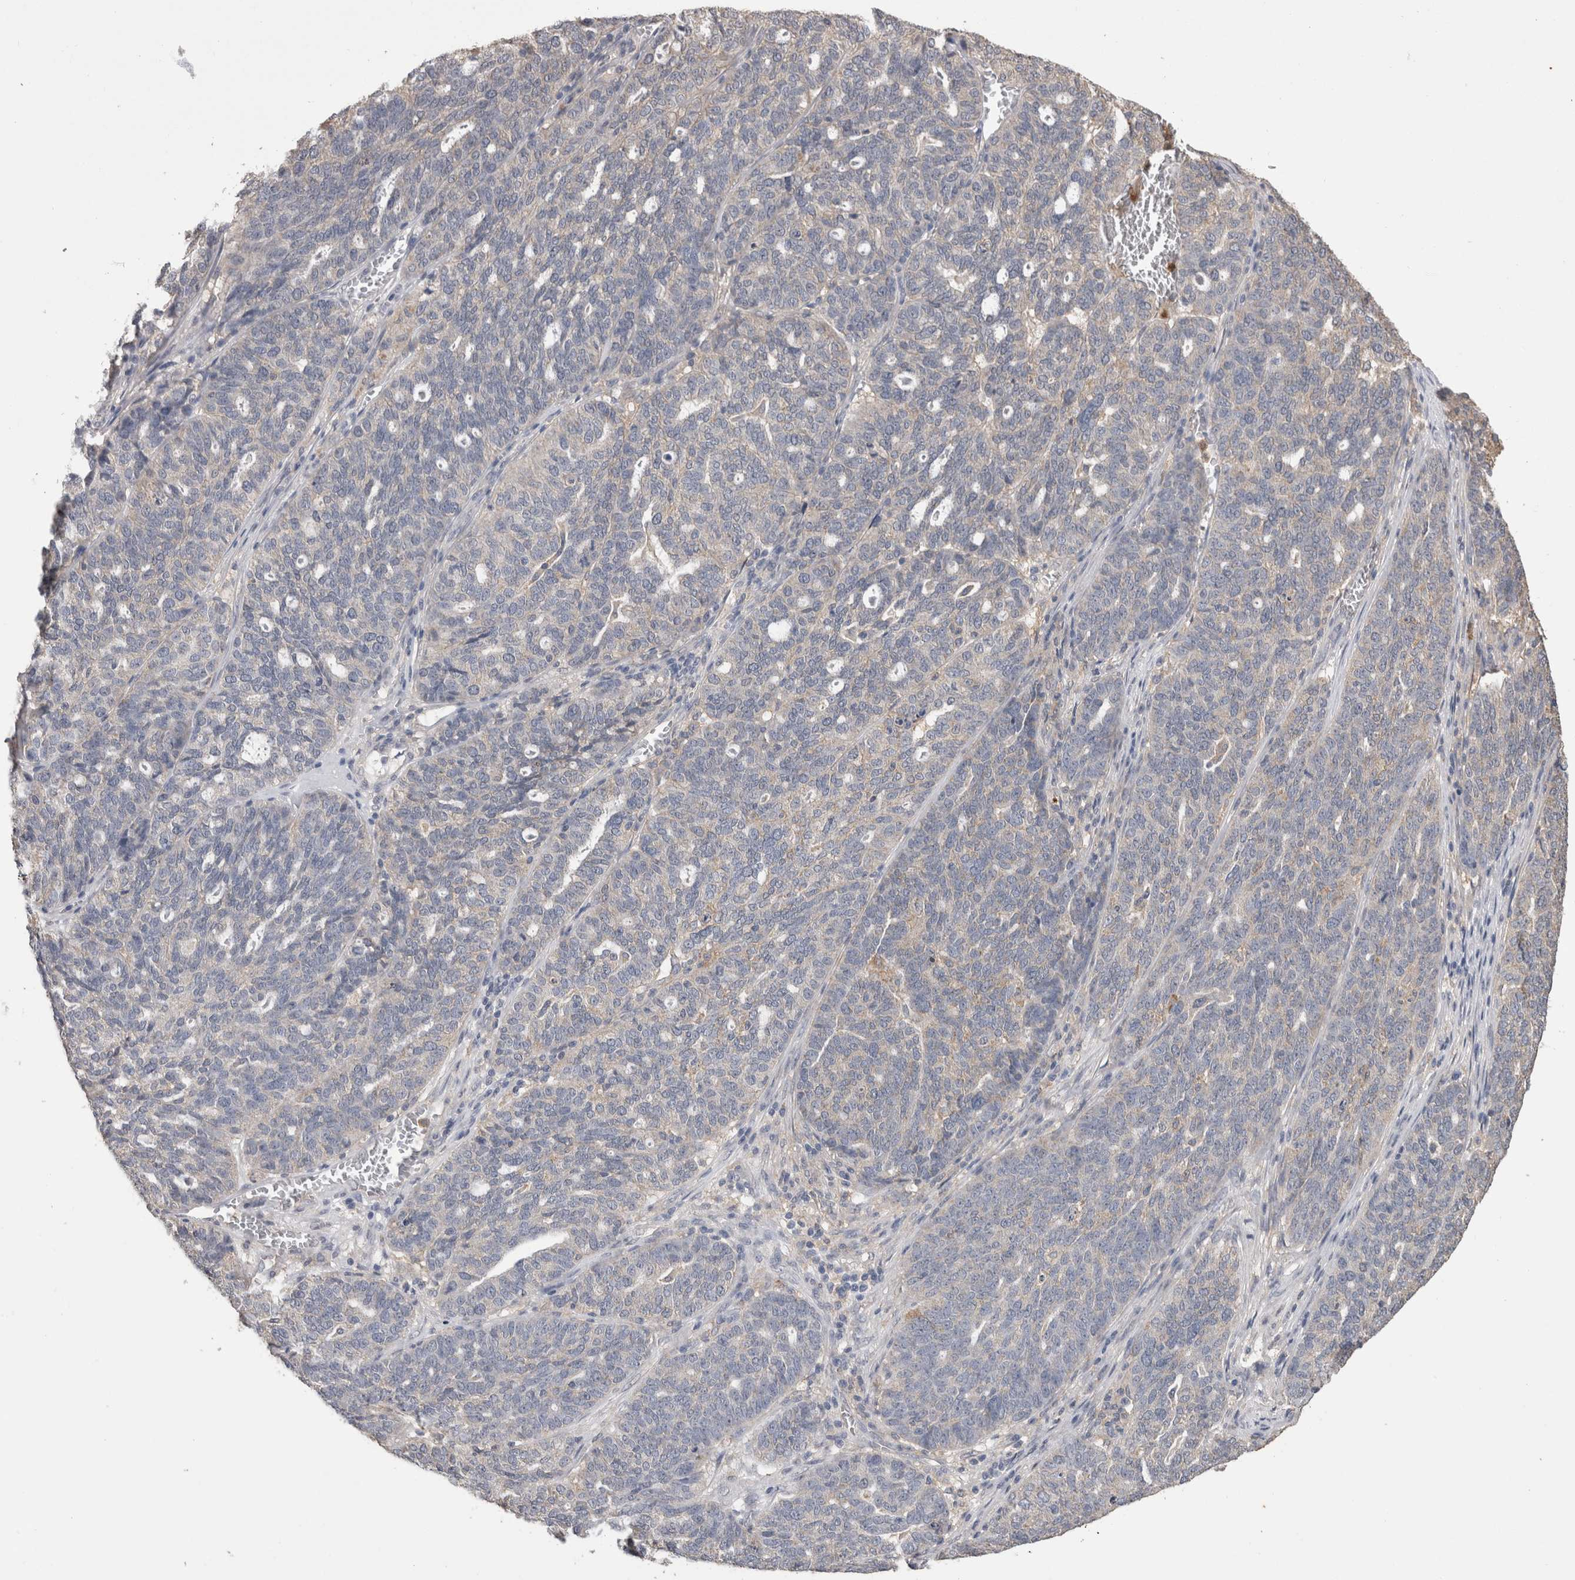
{"staining": {"intensity": "negative", "quantity": "none", "location": "none"}, "tissue": "ovarian cancer", "cell_type": "Tumor cells", "image_type": "cancer", "snomed": [{"axis": "morphology", "description": "Cystadenocarcinoma, serous, NOS"}, {"axis": "topography", "description": "Ovary"}], "caption": "IHC micrograph of human serous cystadenocarcinoma (ovarian) stained for a protein (brown), which displays no positivity in tumor cells. (DAB (3,3'-diaminobenzidine) immunohistochemistry (IHC) with hematoxylin counter stain).", "gene": "CNTFR", "patient": {"sex": "female", "age": 59}}